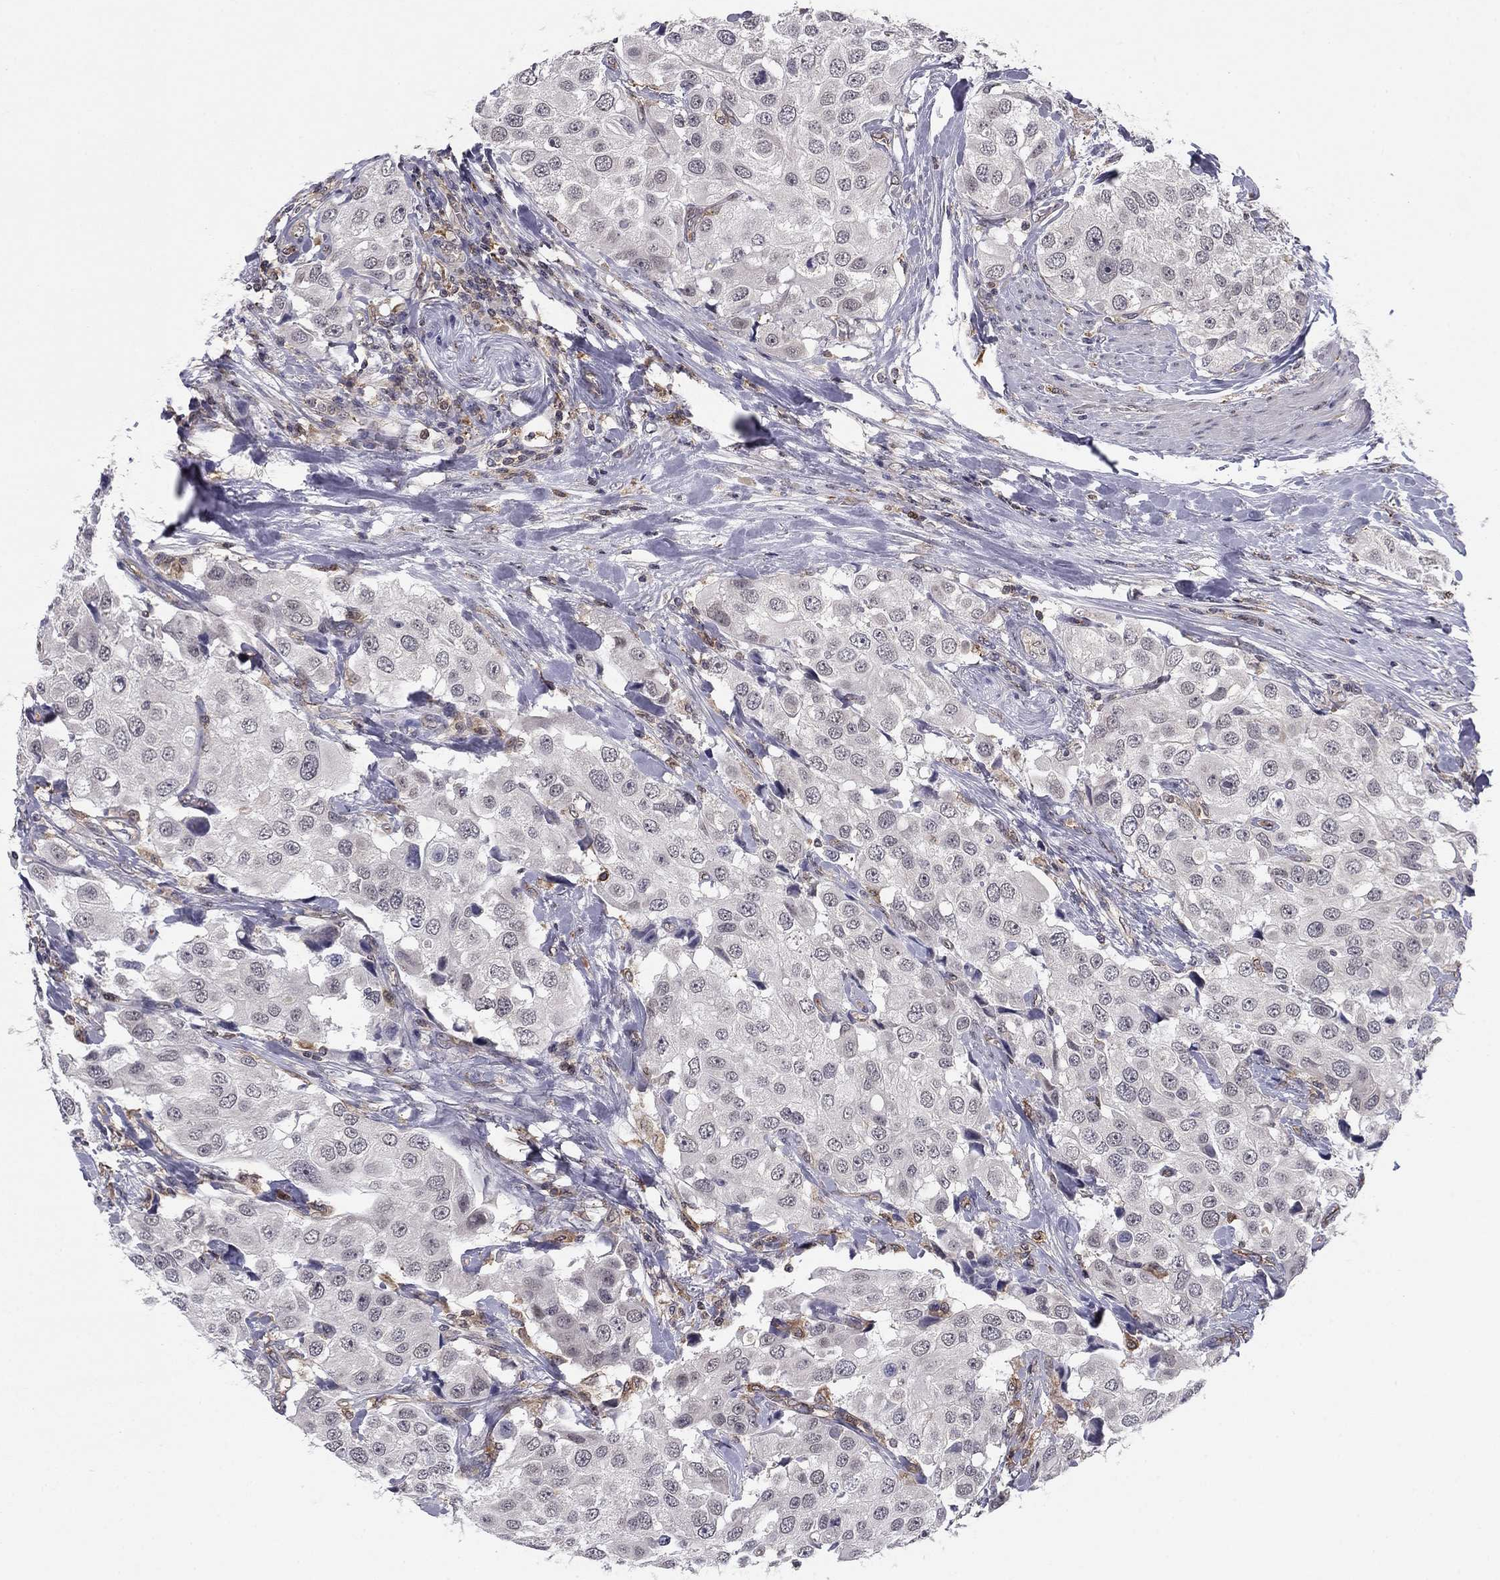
{"staining": {"intensity": "negative", "quantity": "none", "location": "none"}, "tissue": "urothelial cancer", "cell_type": "Tumor cells", "image_type": "cancer", "snomed": [{"axis": "morphology", "description": "Urothelial carcinoma, High grade"}, {"axis": "topography", "description": "Urinary bladder"}], "caption": "Human urothelial cancer stained for a protein using immunohistochemistry (IHC) exhibits no positivity in tumor cells.", "gene": "PLCB2", "patient": {"sex": "female", "age": 64}}